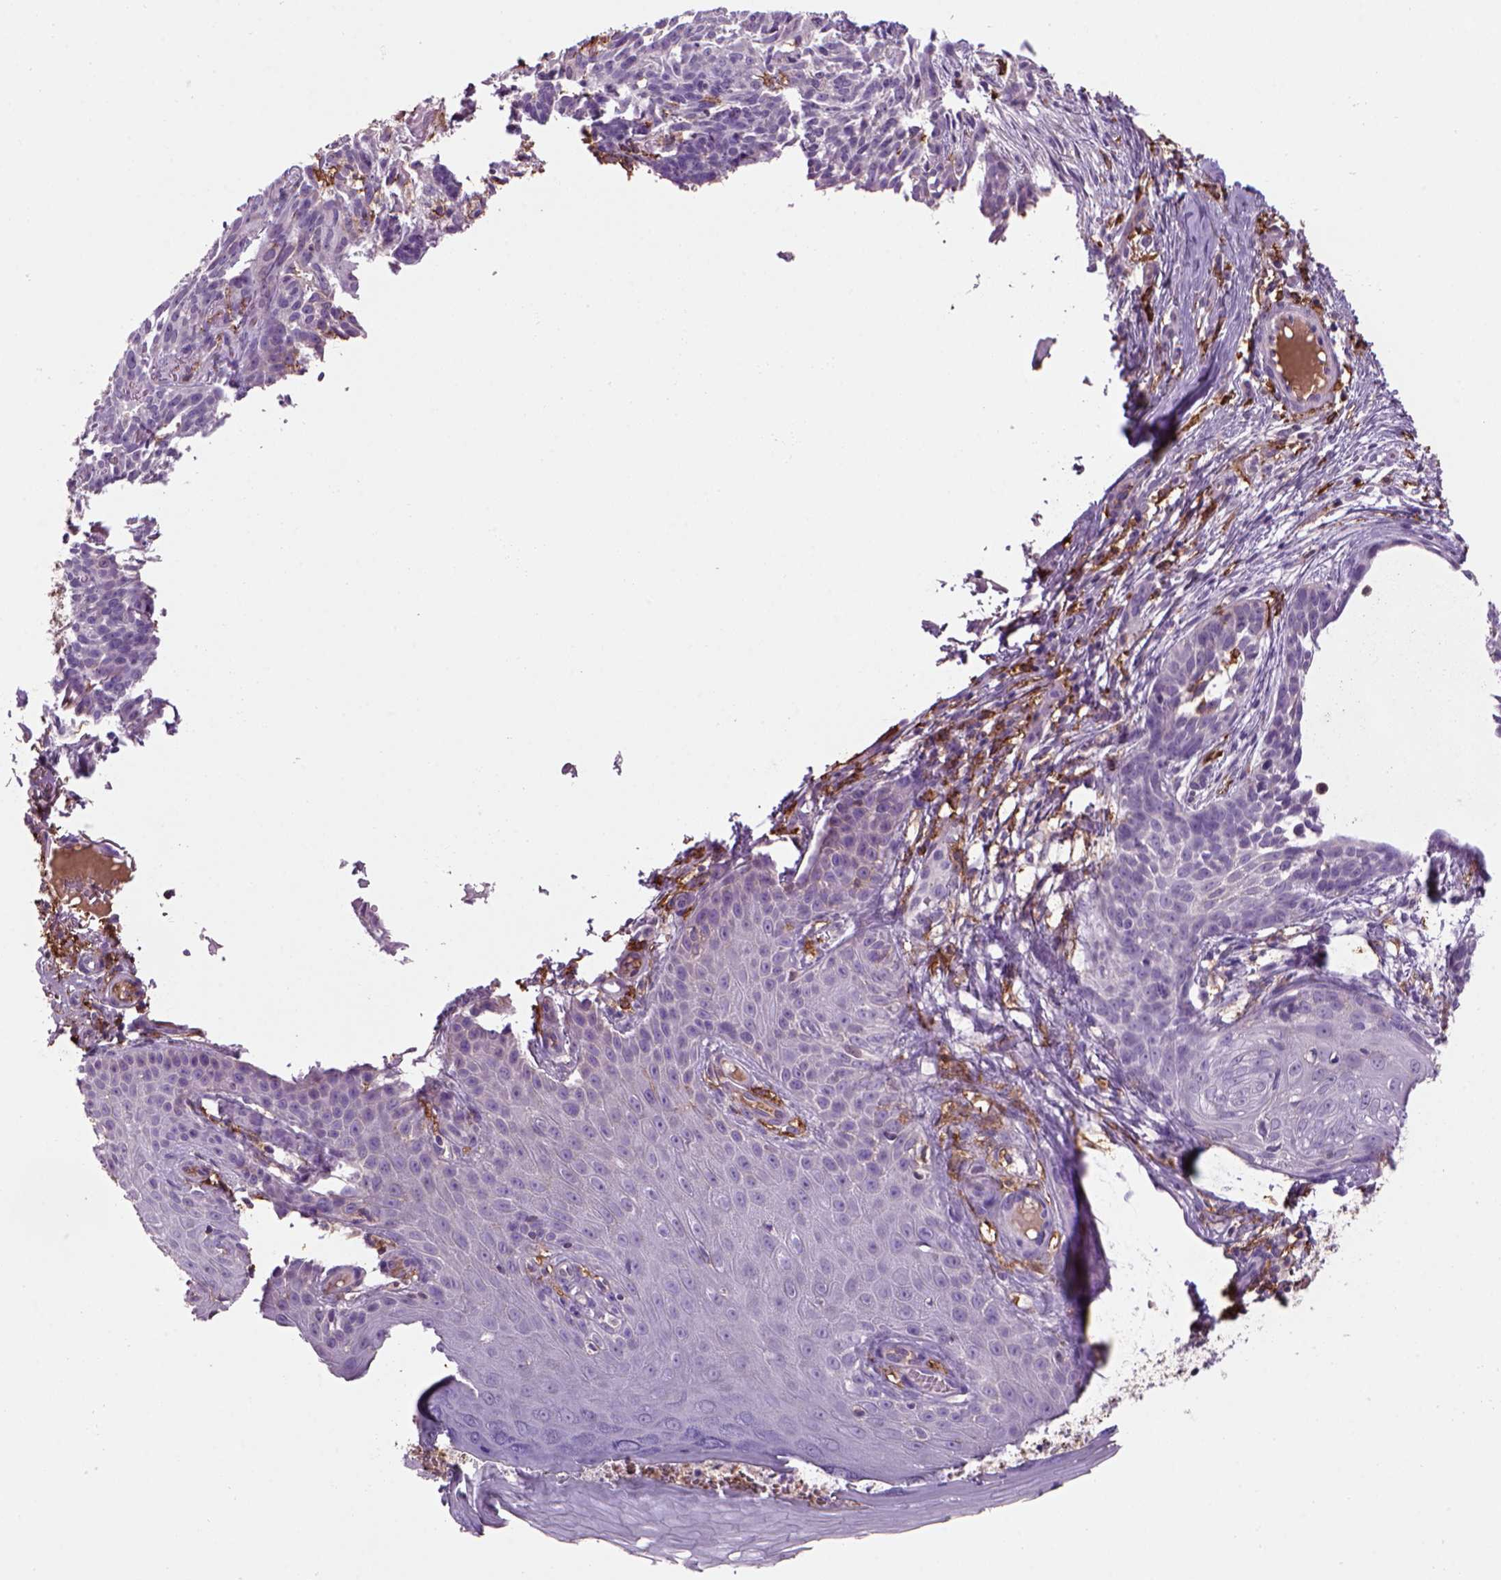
{"staining": {"intensity": "negative", "quantity": "none", "location": "none"}, "tissue": "skin cancer", "cell_type": "Tumor cells", "image_type": "cancer", "snomed": [{"axis": "morphology", "description": "Basal cell carcinoma"}, {"axis": "topography", "description": "Skin"}], "caption": "Immunohistochemical staining of human skin basal cell carcinoma shows no significant positivity in tumor cells.", "gene": "CD14", "patient": {"sex": "male", "age": 88}}